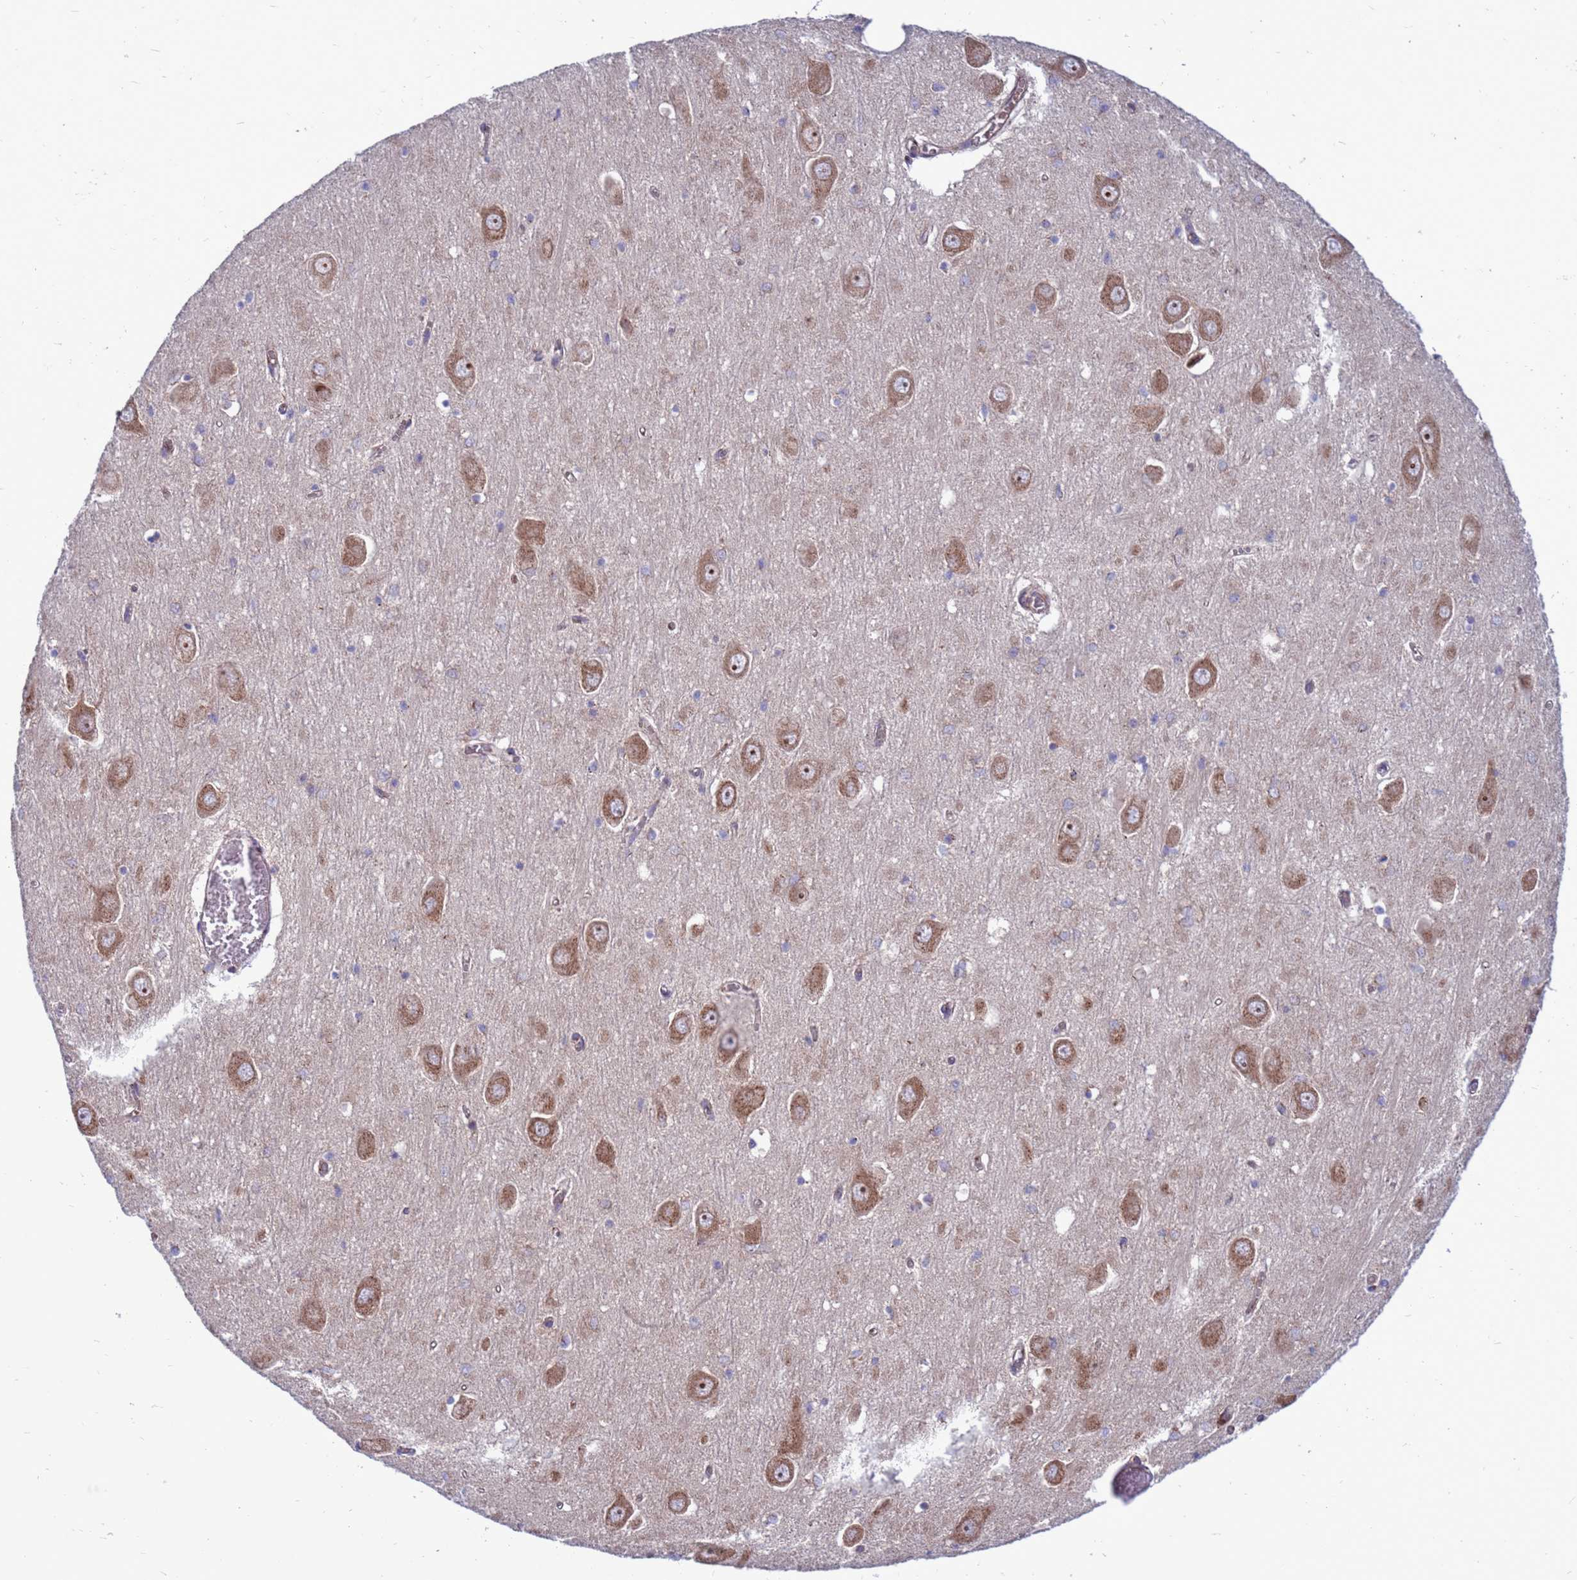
{"staining": {"intensity": "negative", "quantity": "none", "location": "none"}, "tissue": "hippocampus", "cell_type": "Glial cells", "image_type": "normal", "snomed": [{"axis": "morphology", "description": "Normal tissue, NOS"}, {"axis": "topography", "description": "Hippocampus"}], "caption": "An image of hippocampus stained for a protein demonstrates no brown staining in glial cells. (Brightfield microscopy of DAB IHC at high magnification).", "gene": "ZC3HAV1", "patient": {"sex": "male", "age": 70}}